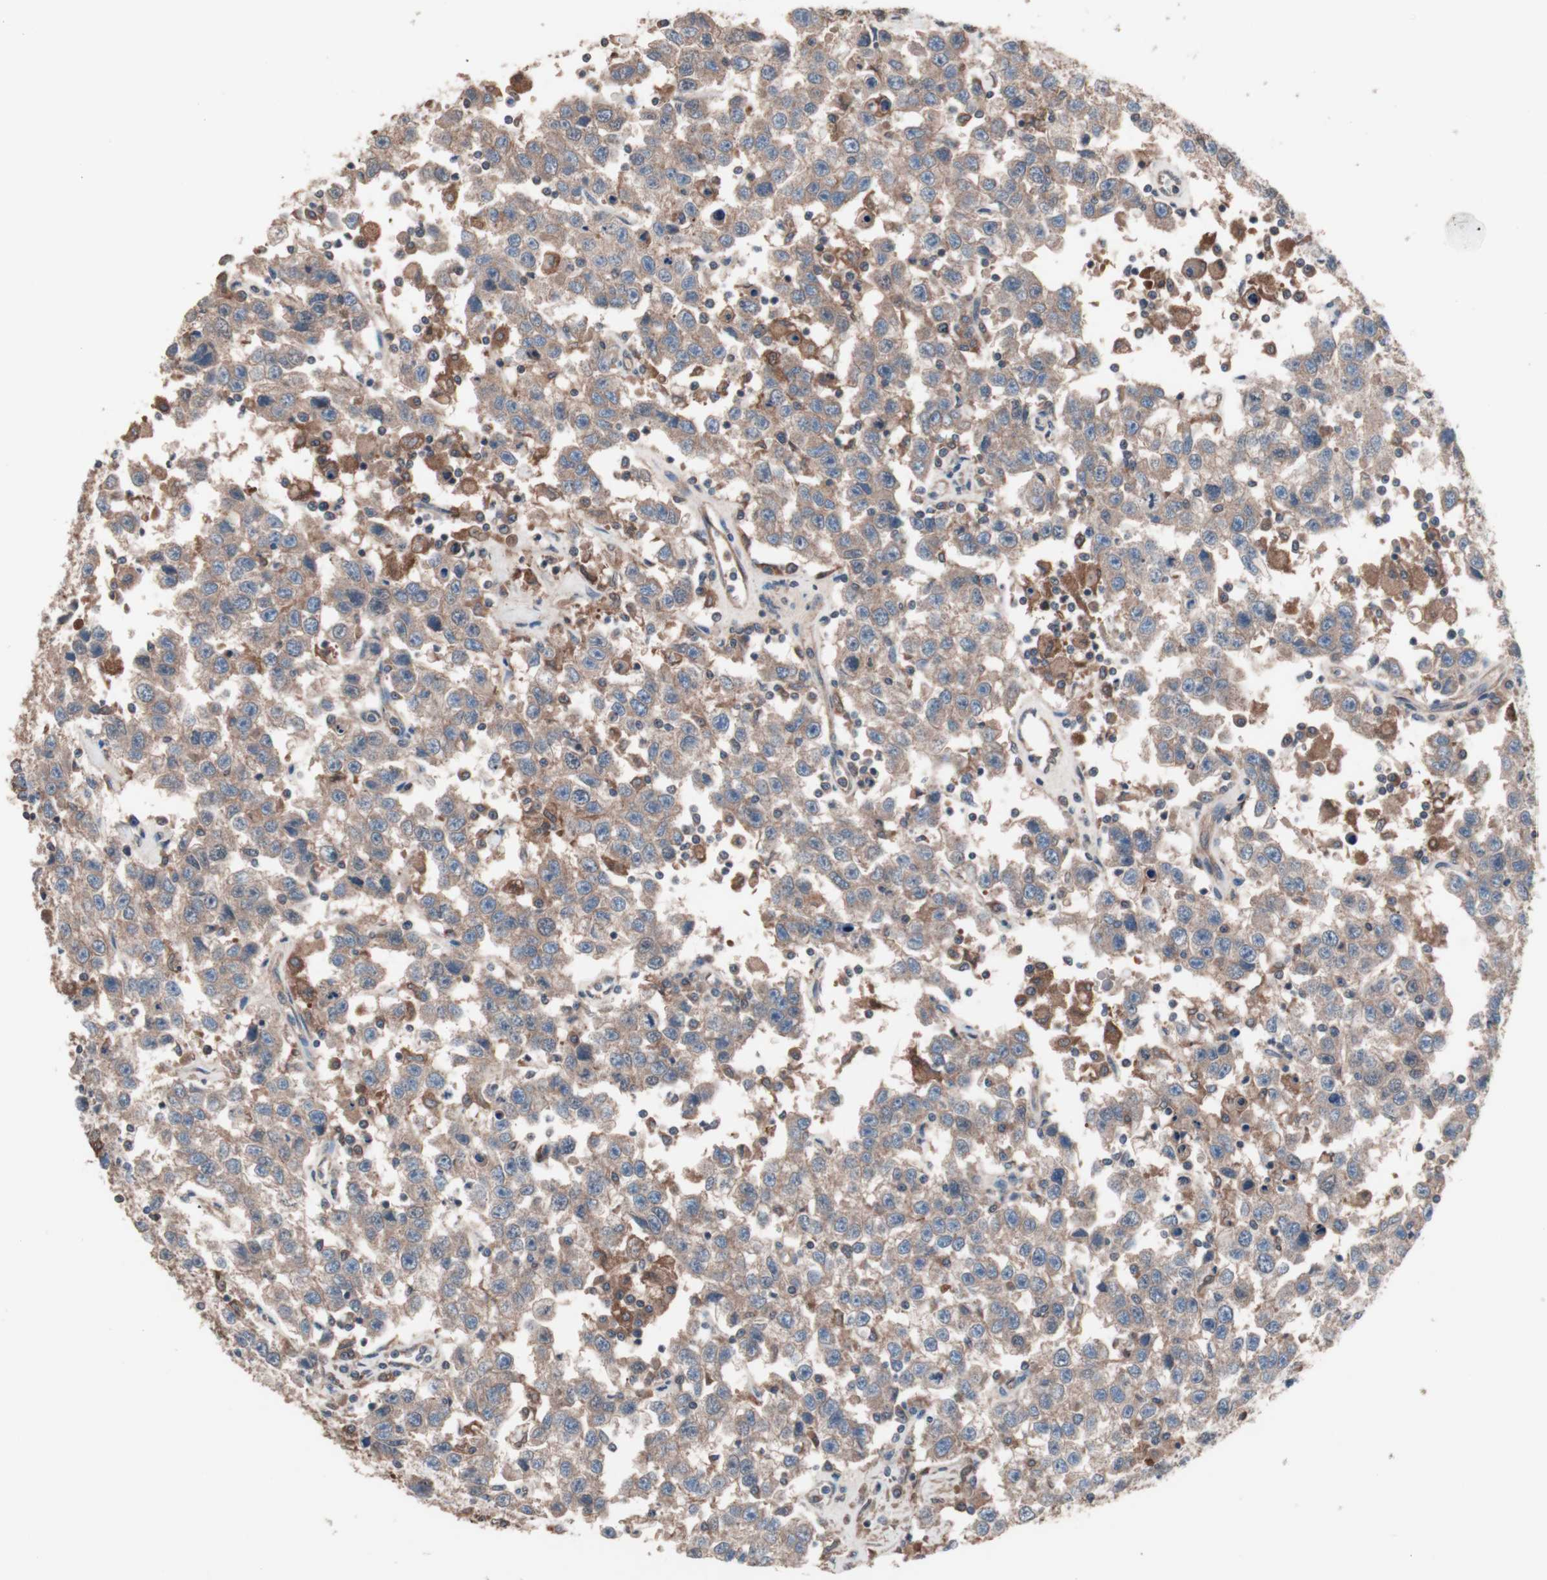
{"staining": {"intensity": "weak", "quantity": ">75%", "location": "cytoplasmic/membranous"}, "tissue": "testis cancer", "cell_type": "Tumor cells", "image_type": "cancer", "snomed": [{"axis": "morphology", "description": "Seminoma, NOS"}, {"axis": "topography", "description": "Testis"}], "caption": "This is a micrograph of IHC staining of testis seminoma, which shows weak positivity in the cytoplasmic/membranous of tumor cells.", "gene": "ATG7", "patient": {"sex": "male", "age": 41}}